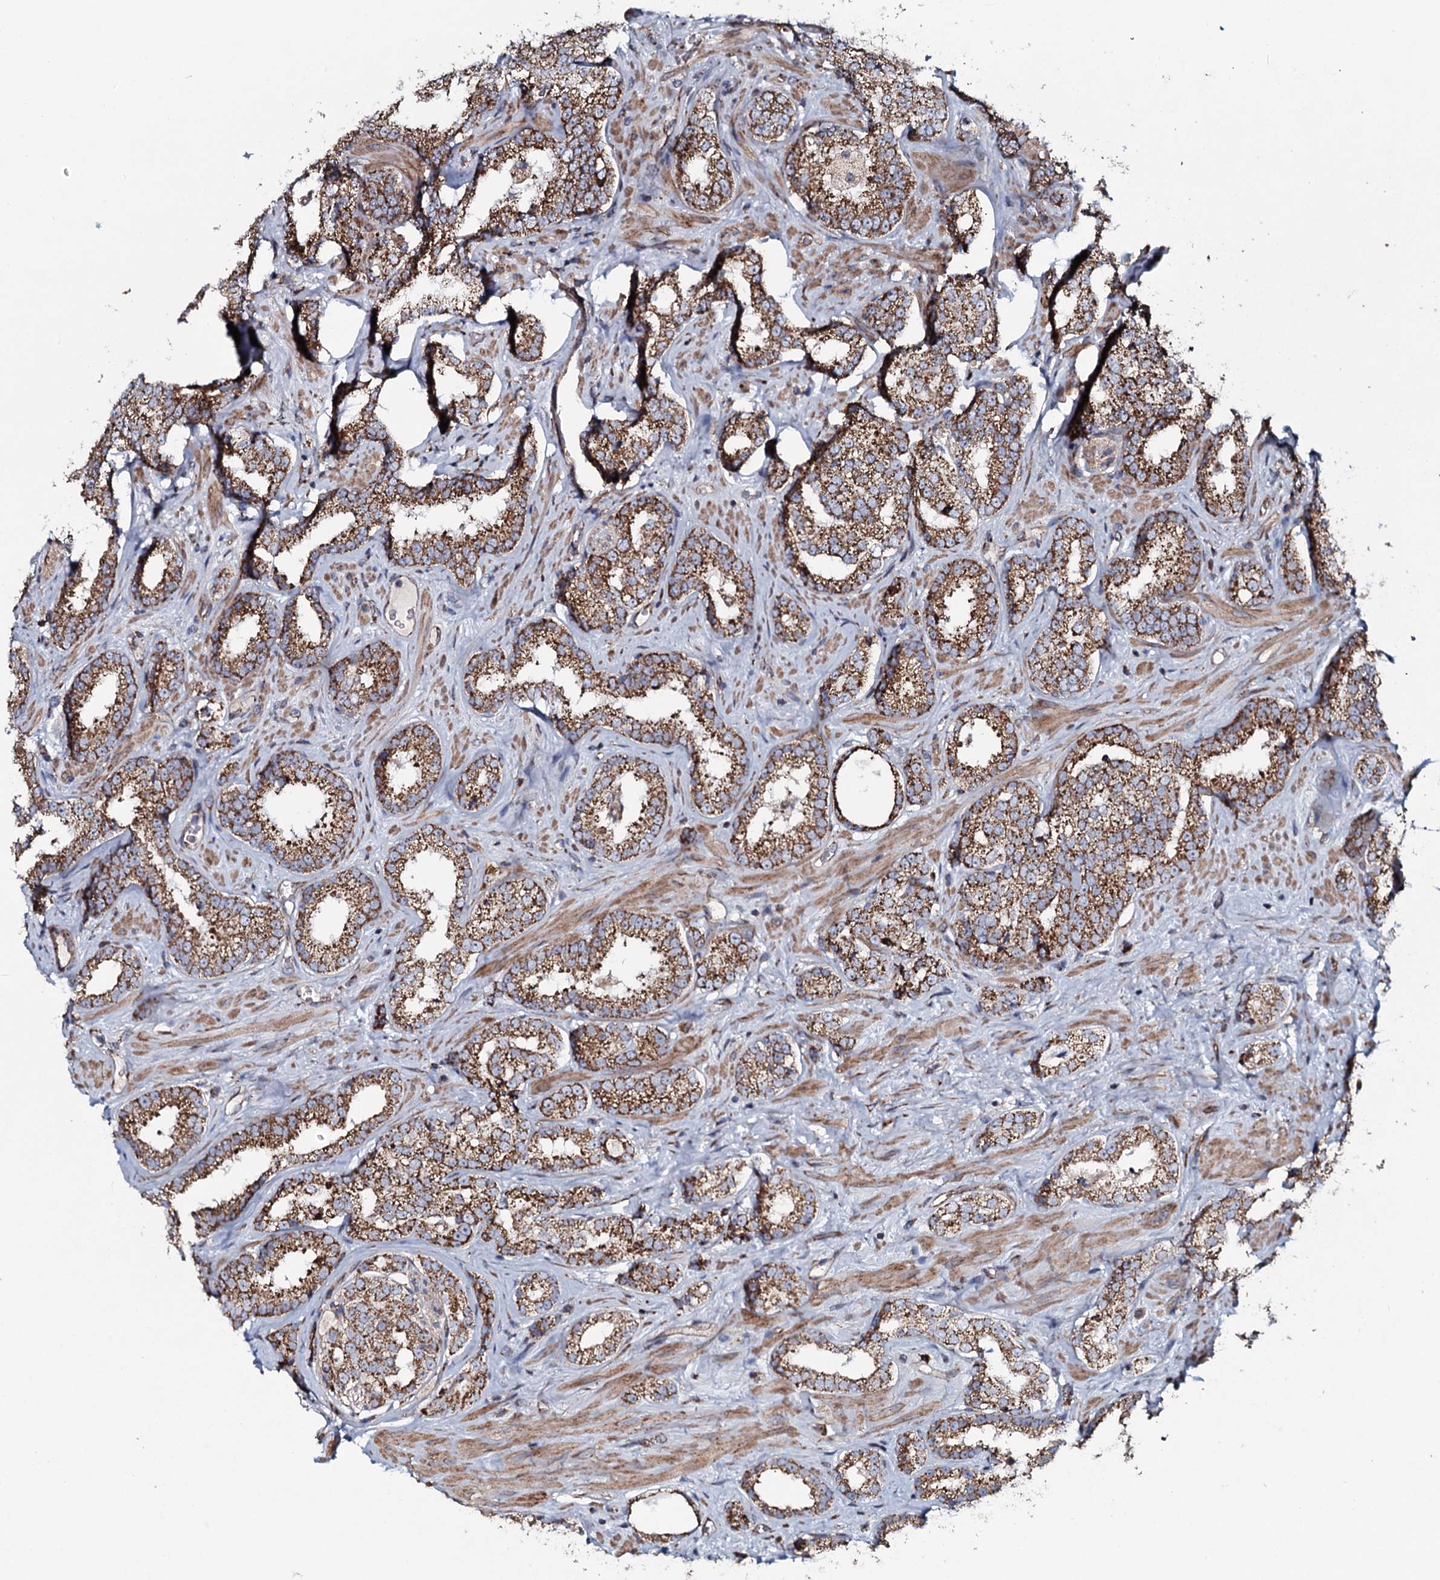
{"staining": {"intensity": "strong", "quantity": ">75%", "location": "cytoplasmic/membranous"}, "tissue": "prostate cancer", "cell_type": "Tumor cells", "image_type": "cancer", "snomed": [{"axis": "morphology", "description": "Normal tissue, NOS"}, {"axis": "morphology", "description": "Adenocarcinoma, High grade"}, {"axis": "topography", "description": "Prostate"}], "caption": "This micrograph demonstrates immunohistochemistry staining of human prostate cancer (high-grade adenocarcinoma), with high strong cytoplasmic/membranous staining in approximately >75% of tumor cells.", "gene": "EVC2", "patient": {"sex": "male", "age": 83}}